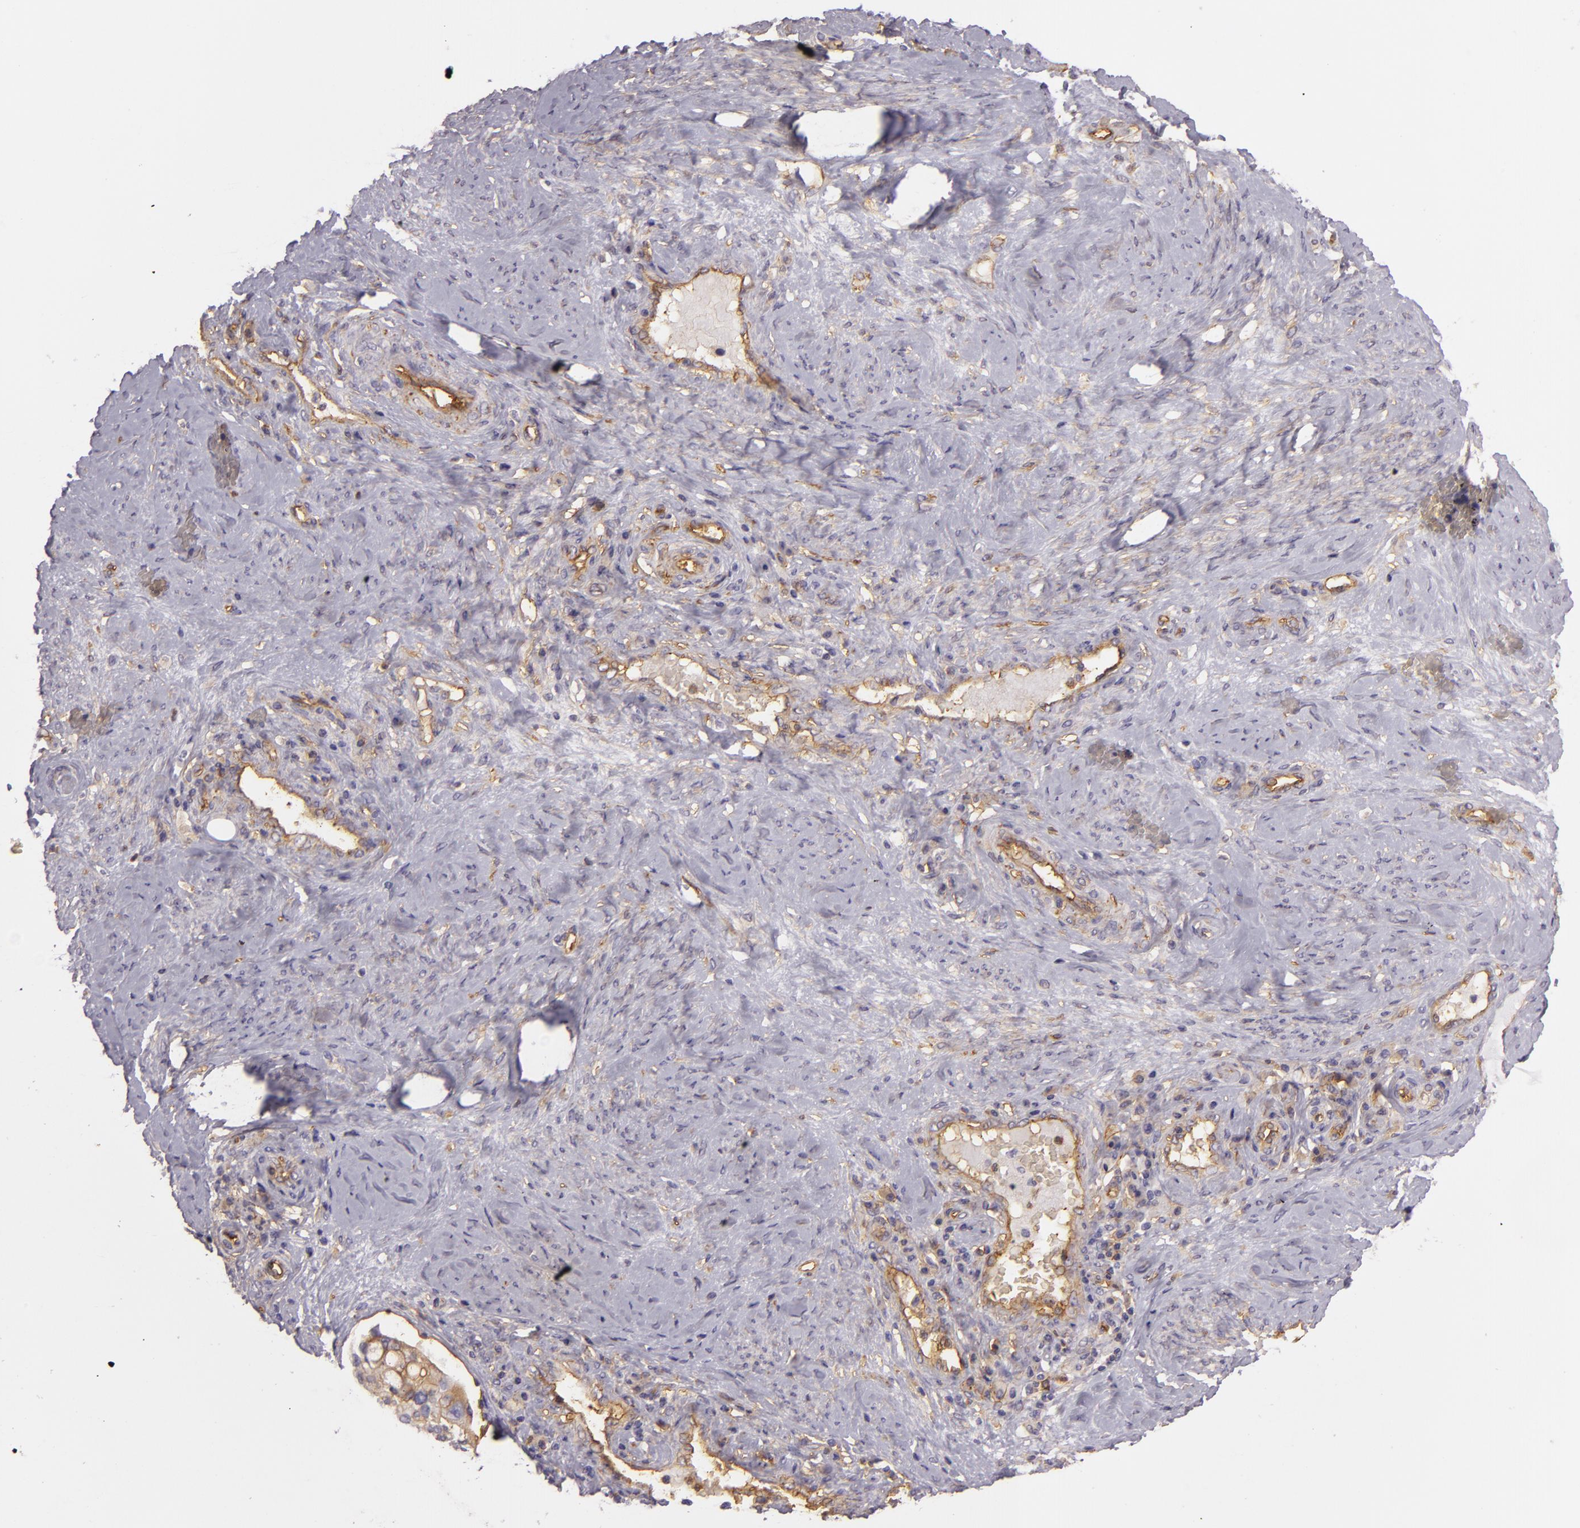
{"staining": {"intensity": "weak", "quantity": "25%-75%", "location": "cytoplasmic/membranous"}, "tissue": "cervical cancer", "cell_type": "Tumor cells", "image_type": "cancer", "snomed": [{"axis": "morphology", "description": "Squamous cell carcinoma, NOS"}, {"axis": "topography", "description": "Cervix"}], "caption": "A brown stain labels weak cytoplasmic/membranous expression of a protein in cervical cancer (squamous cell carcinoma) tumor cells. Using DAB (brown) and hematoxylin (blue) stains, captured at high magnification using brightfield microscopy.", "gene": "CD59", "patient": {"sex": "female", "age": 41}}